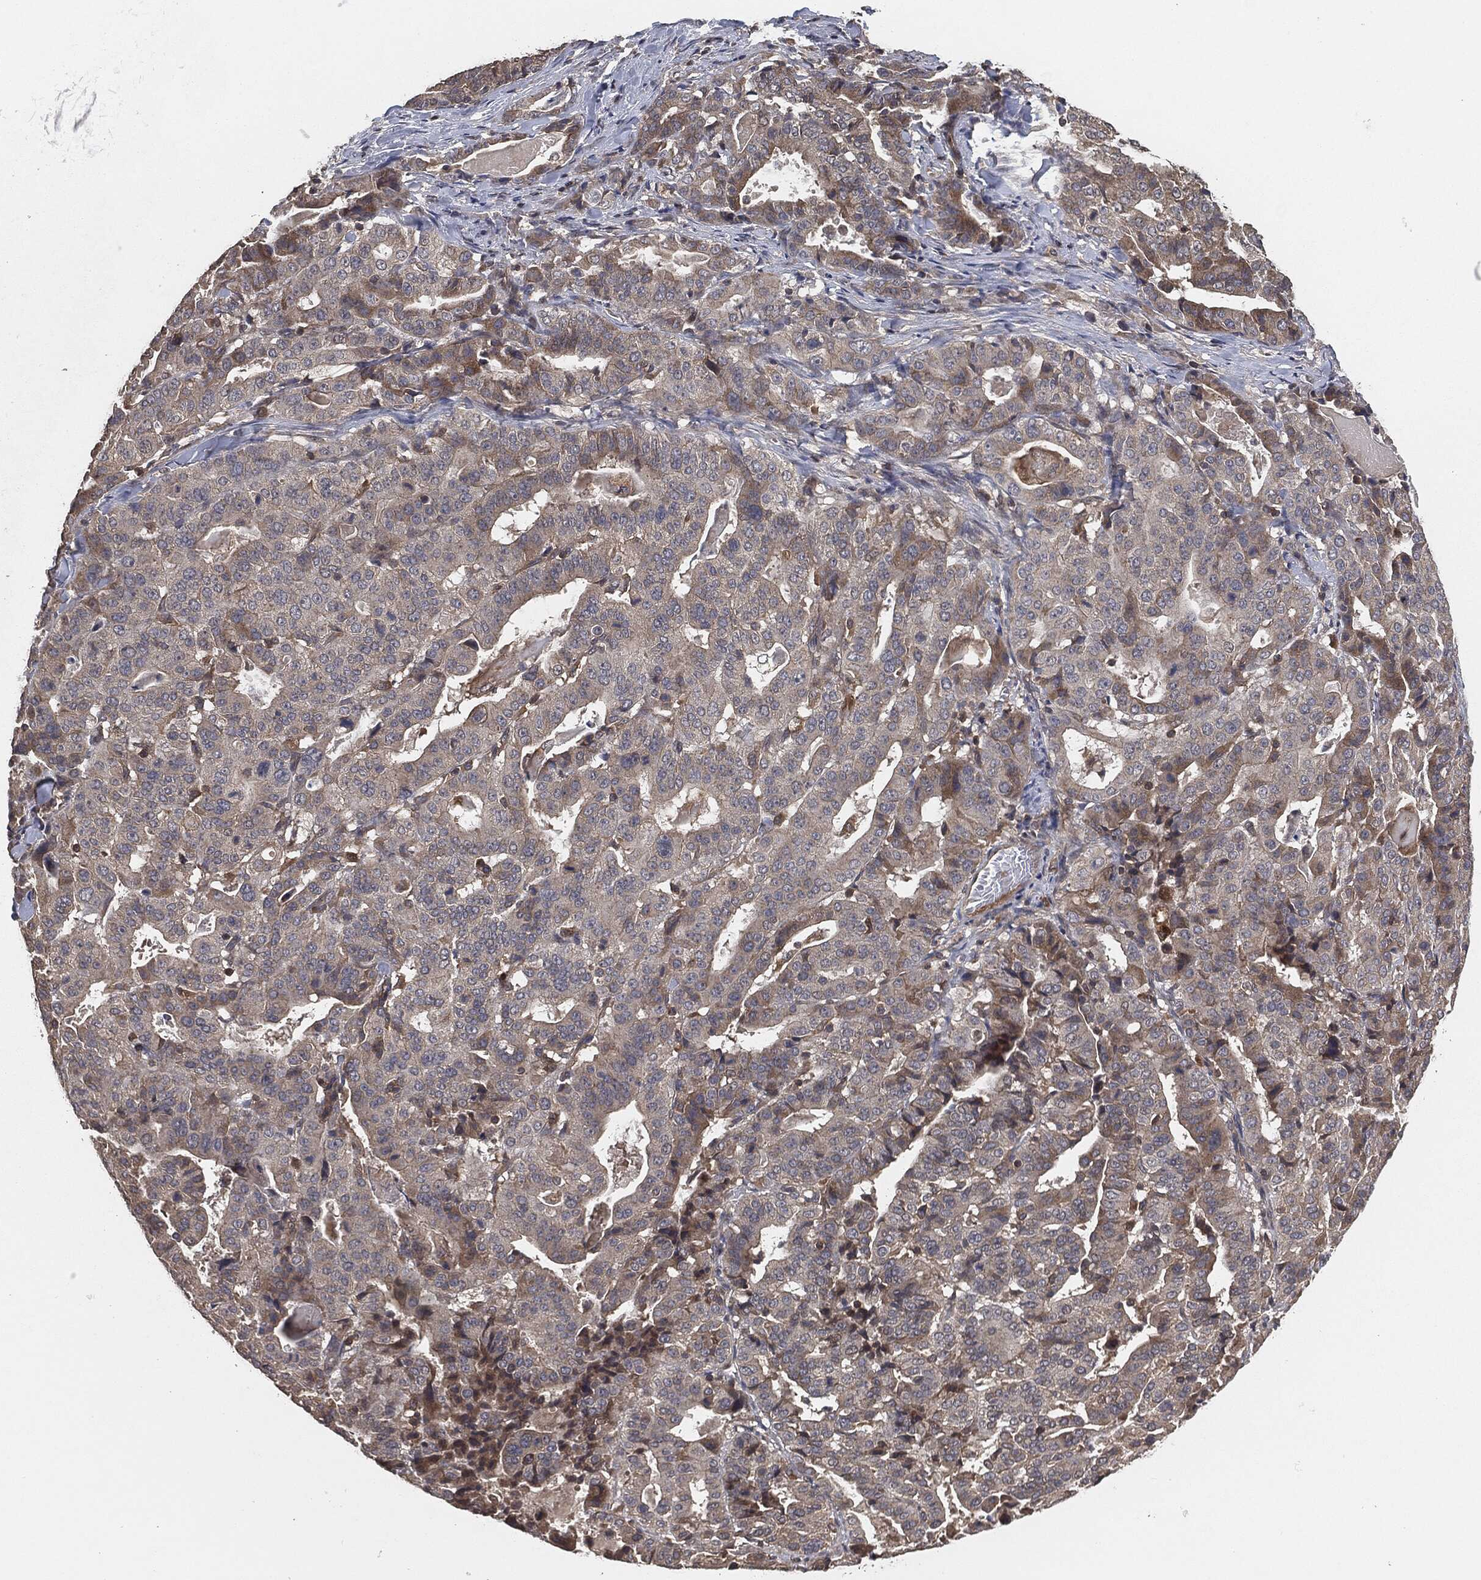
{"staining": {"intensity": "weak", "quantity": "25%-75%", "location": "cytoplasmic/membranous"}, "tissue": "stomach cancer", "cell_type": "Tumor cells", "image_type": "cancer", "snomed": [{"axis": "morphology", "description": "Adenocarcinoma, NOS"}, {"axis": "topography", "description": "Stomach"}], "caption": "The micrograph displays immunohistochemical staining of stomach cancer (adenocarcinoma). There is weak cytoplasmic/membranous expression is identified in about 25%-75% of tumor cells. The protein is stained brown, and the nuclei are stained in blue (DAB IHC with brightfield microscopy, high magnification).", "gene": "ERBIN", "patient": {"sex": "male", "age": 48}}